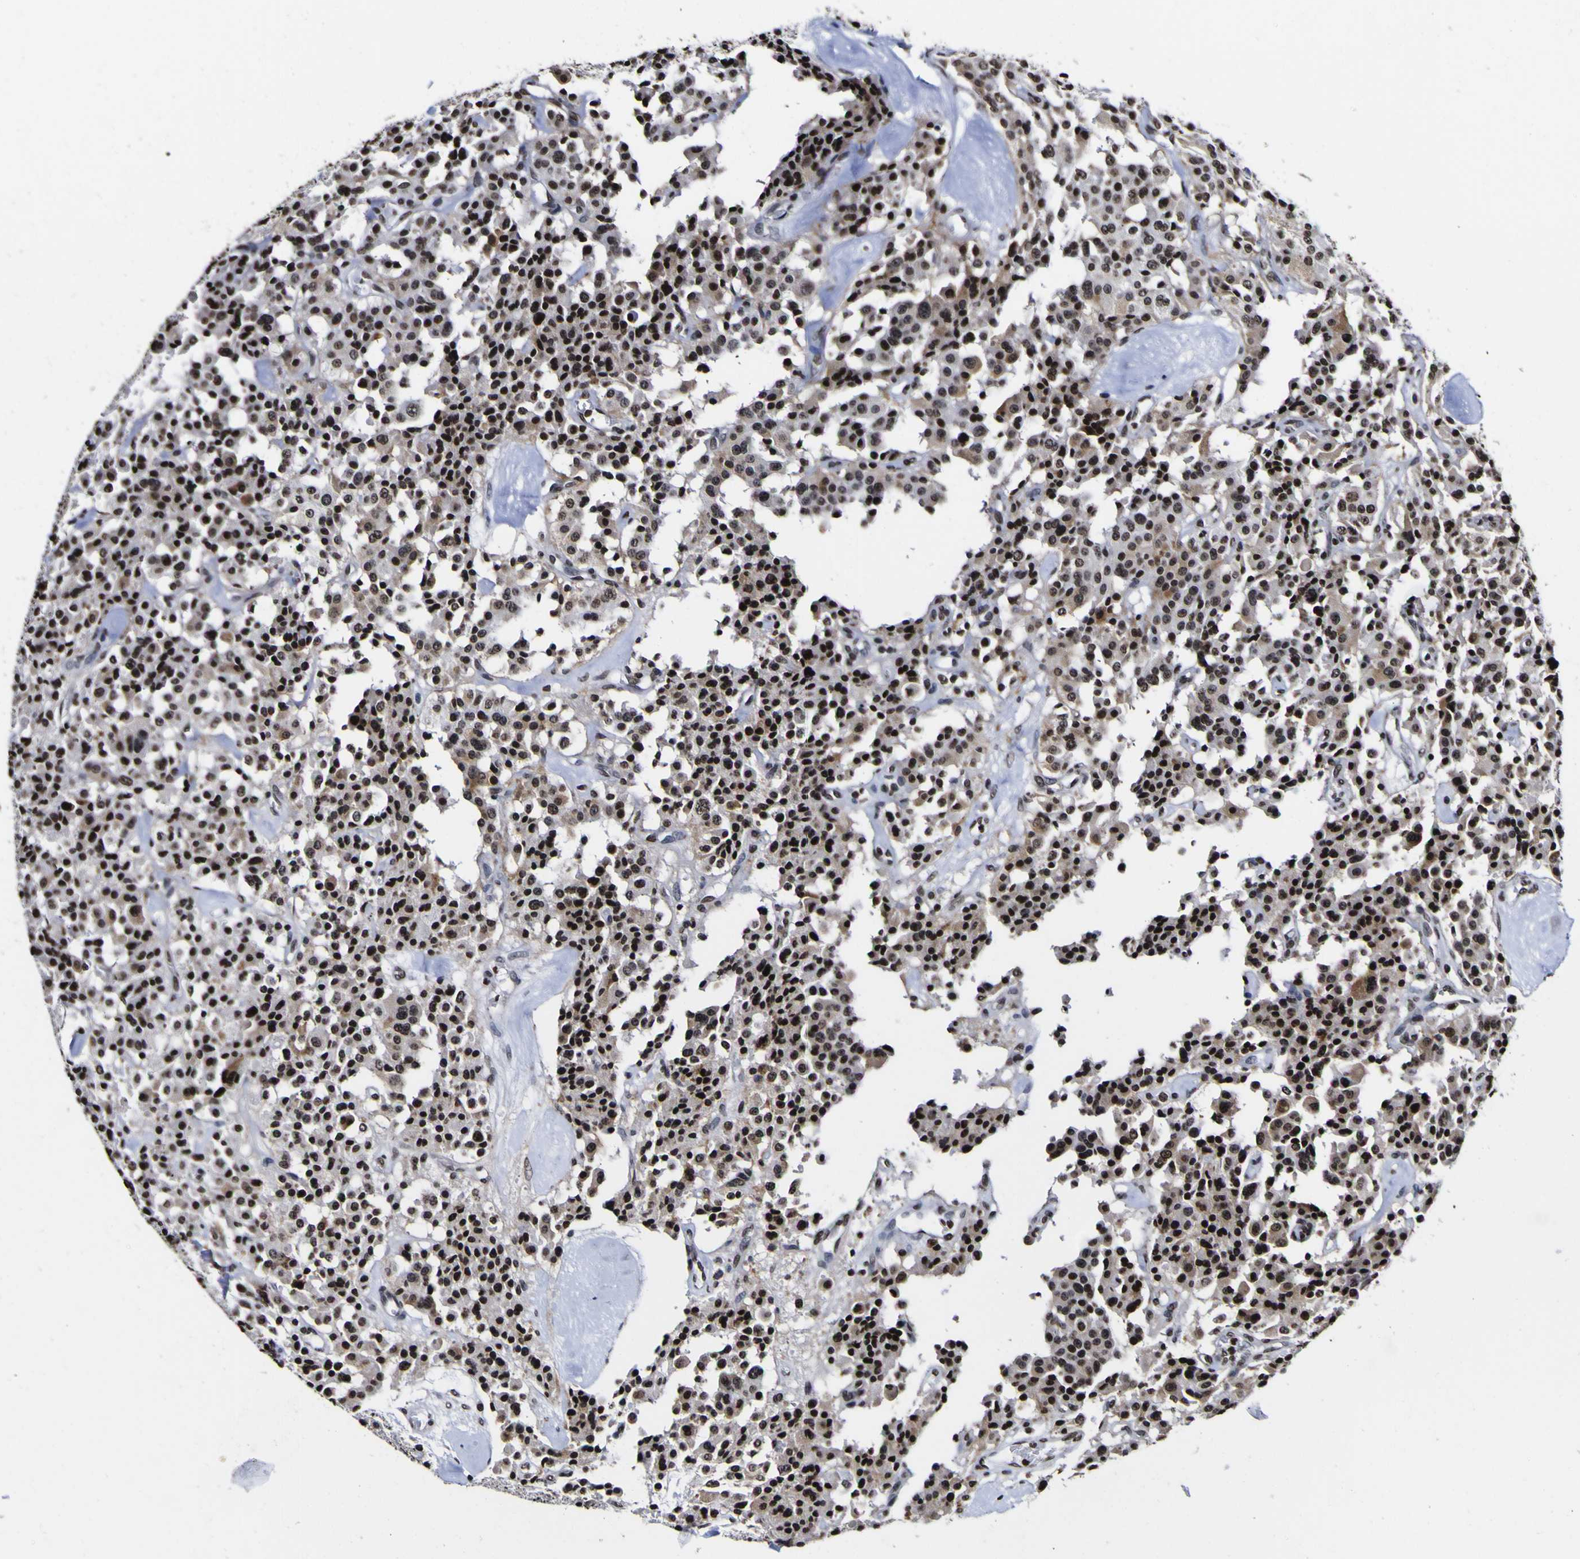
{"staining": {"intensity": "strong", "quantity": ">75%", "location": "nuclear"}, "tissue": "carcinoid", "cell_type": "Tumor cells", "image_type": "cancer", "snomed": [{"axis": "morphology", "description": "Carcinoid, malignant, NOS"}, {"axis": "topography", "description": "Lung"}], "caption": "Strong nuclear protein positivity is seen in about >75% of tumor cells in carcinoid (malignant). (DAB (3,3'-diaminobenzidine) = brown stain, brightfield microscopy at high magnification).", "gene": "PIAS1", "patient": {"sex": "male", "age": 30}}